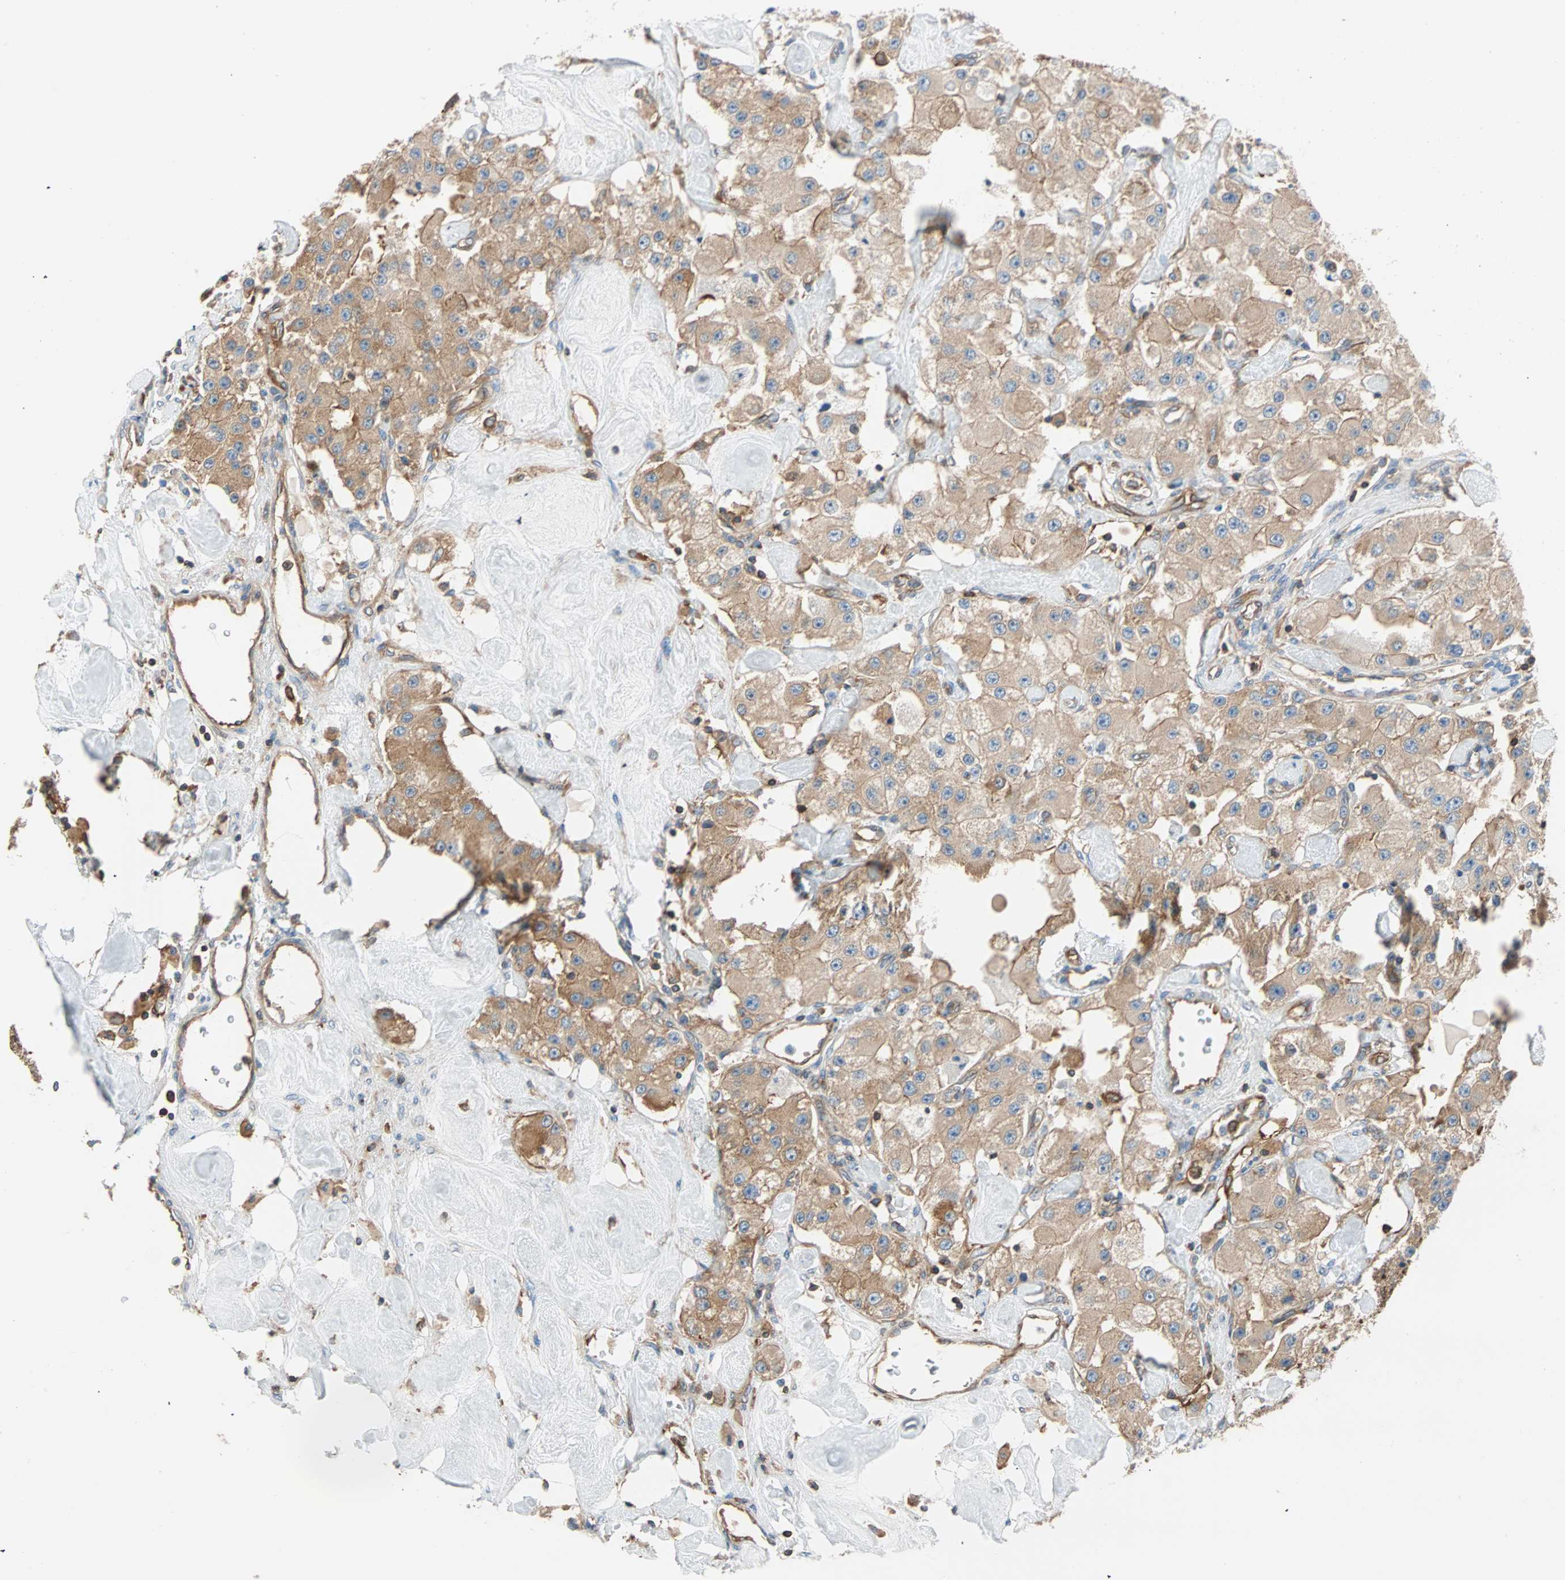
{"staining": {"intensity": "moderate", "quantity": ">75%", "location": "cytoplasmic/membranous"}, "tissue": "carcinoid", "cell_type": "Tumor cells", "image_type": "cancer", "snomed": [{"axis": "morphology", "description": "Carcinoid, malignant, NOS"}, {"axis": "topography", "description": "Pancreas"}], "caption": "A medium amount of moderate cytoplasmic/membranous positivity is identified in about >75% of tumor cells in carcinoid tissue.", "gene": "EEF2", "patient": {"sex": "male", "age": 41}}